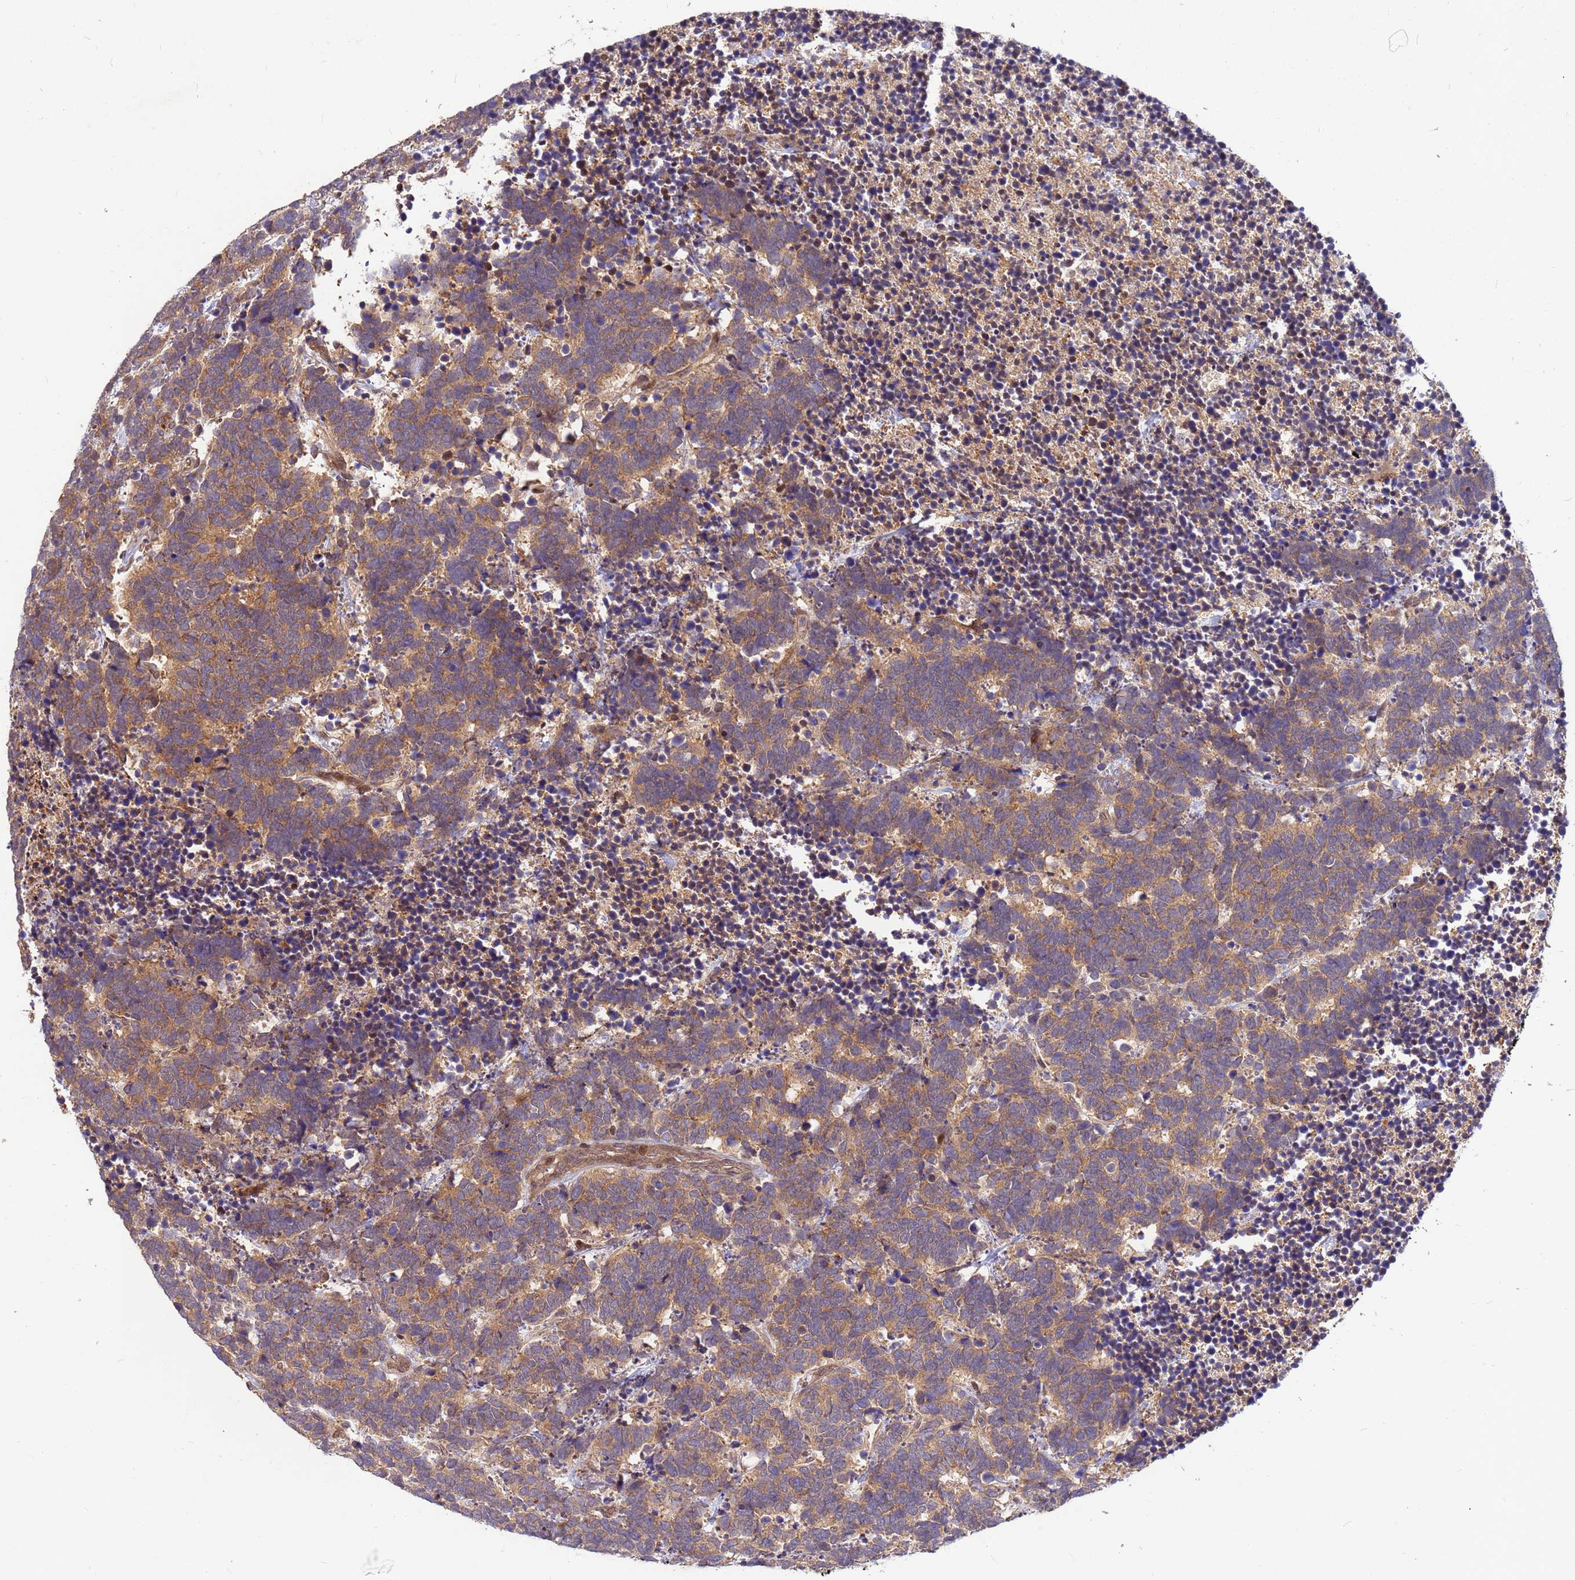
{"staining": {"intensity": "moderate", "quantity": ">75%", "location": "cytoplasmic/membranous"}, "tissue": "carcinoid", "cell_type": "Tumor cells", "image_type": "cancer", "snomed": [{"axis": "morphology", "description": "Carcinoma, NOS"}, {"axis": "morphology", "description": "Carcinoid, malignant, NOS"}, {"axis": "topography", "description": "Urinary bladder"}], "caption": "Protein expression analysis of human carcinoid reveals moderate cytoplasmic/membranous expression in approximately >75% of tumor cells.", "gene": "DUS4L", "patient": {"sex": "male", "age": 57}}